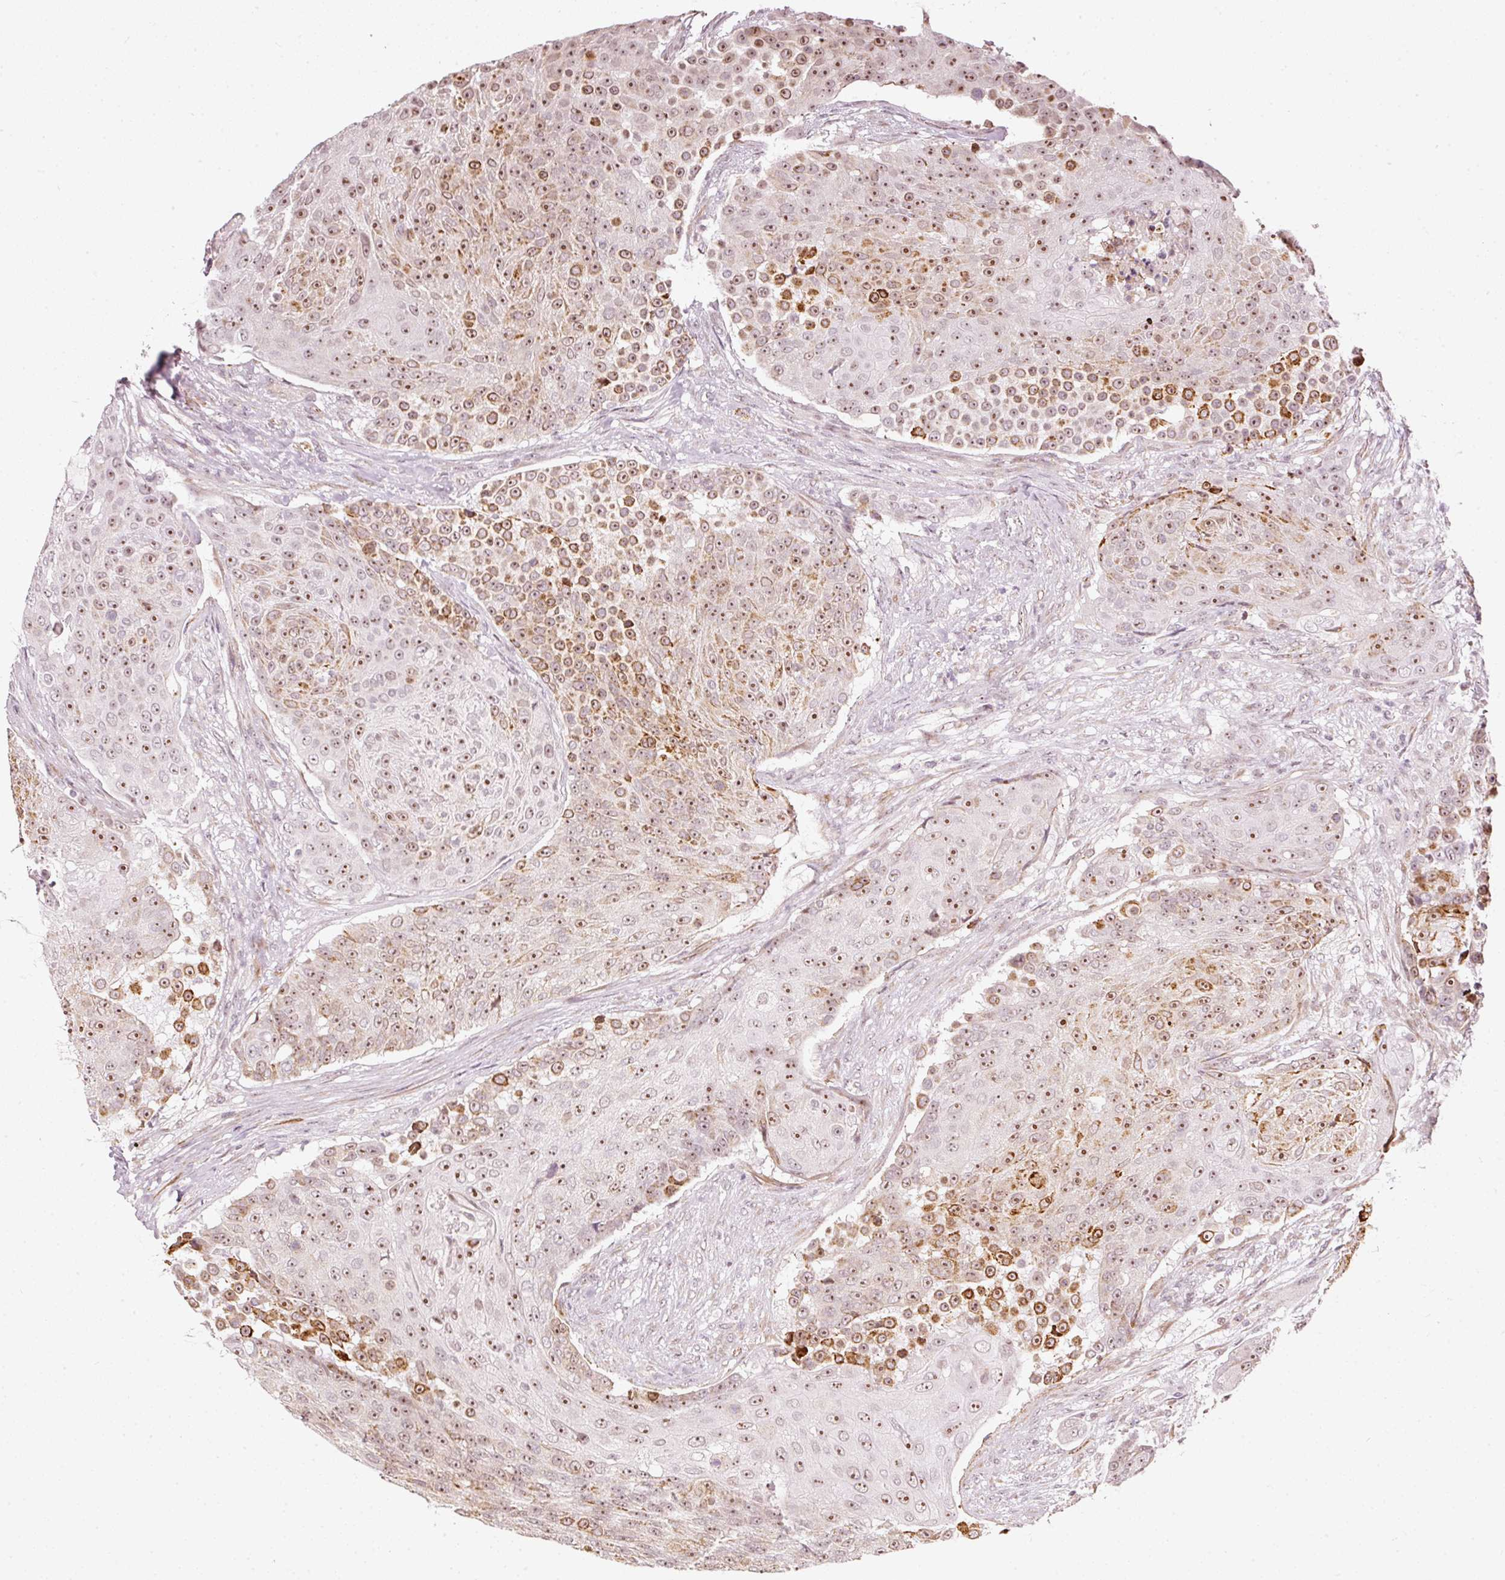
{"staining": {"intensity": "moderate", "quantity": ">75%", "location": "nuclear"}, "tissue": "urothelial cancer", "cell_type": "Tumor cells", "image_type": "cancer", "snomed": [{"axis": "morphology", "description": "Urothelial carcinoma, High grade"}, {"axis": "topography", "description": "Urinary bladder"}], "caption": "Tumor cells exhibit medium levels of moderate nuclear positivity in about >75% of cells in urothelial cancer.", "gene": "MXRA8", "patient": {"sex": "female", "age": 63}}